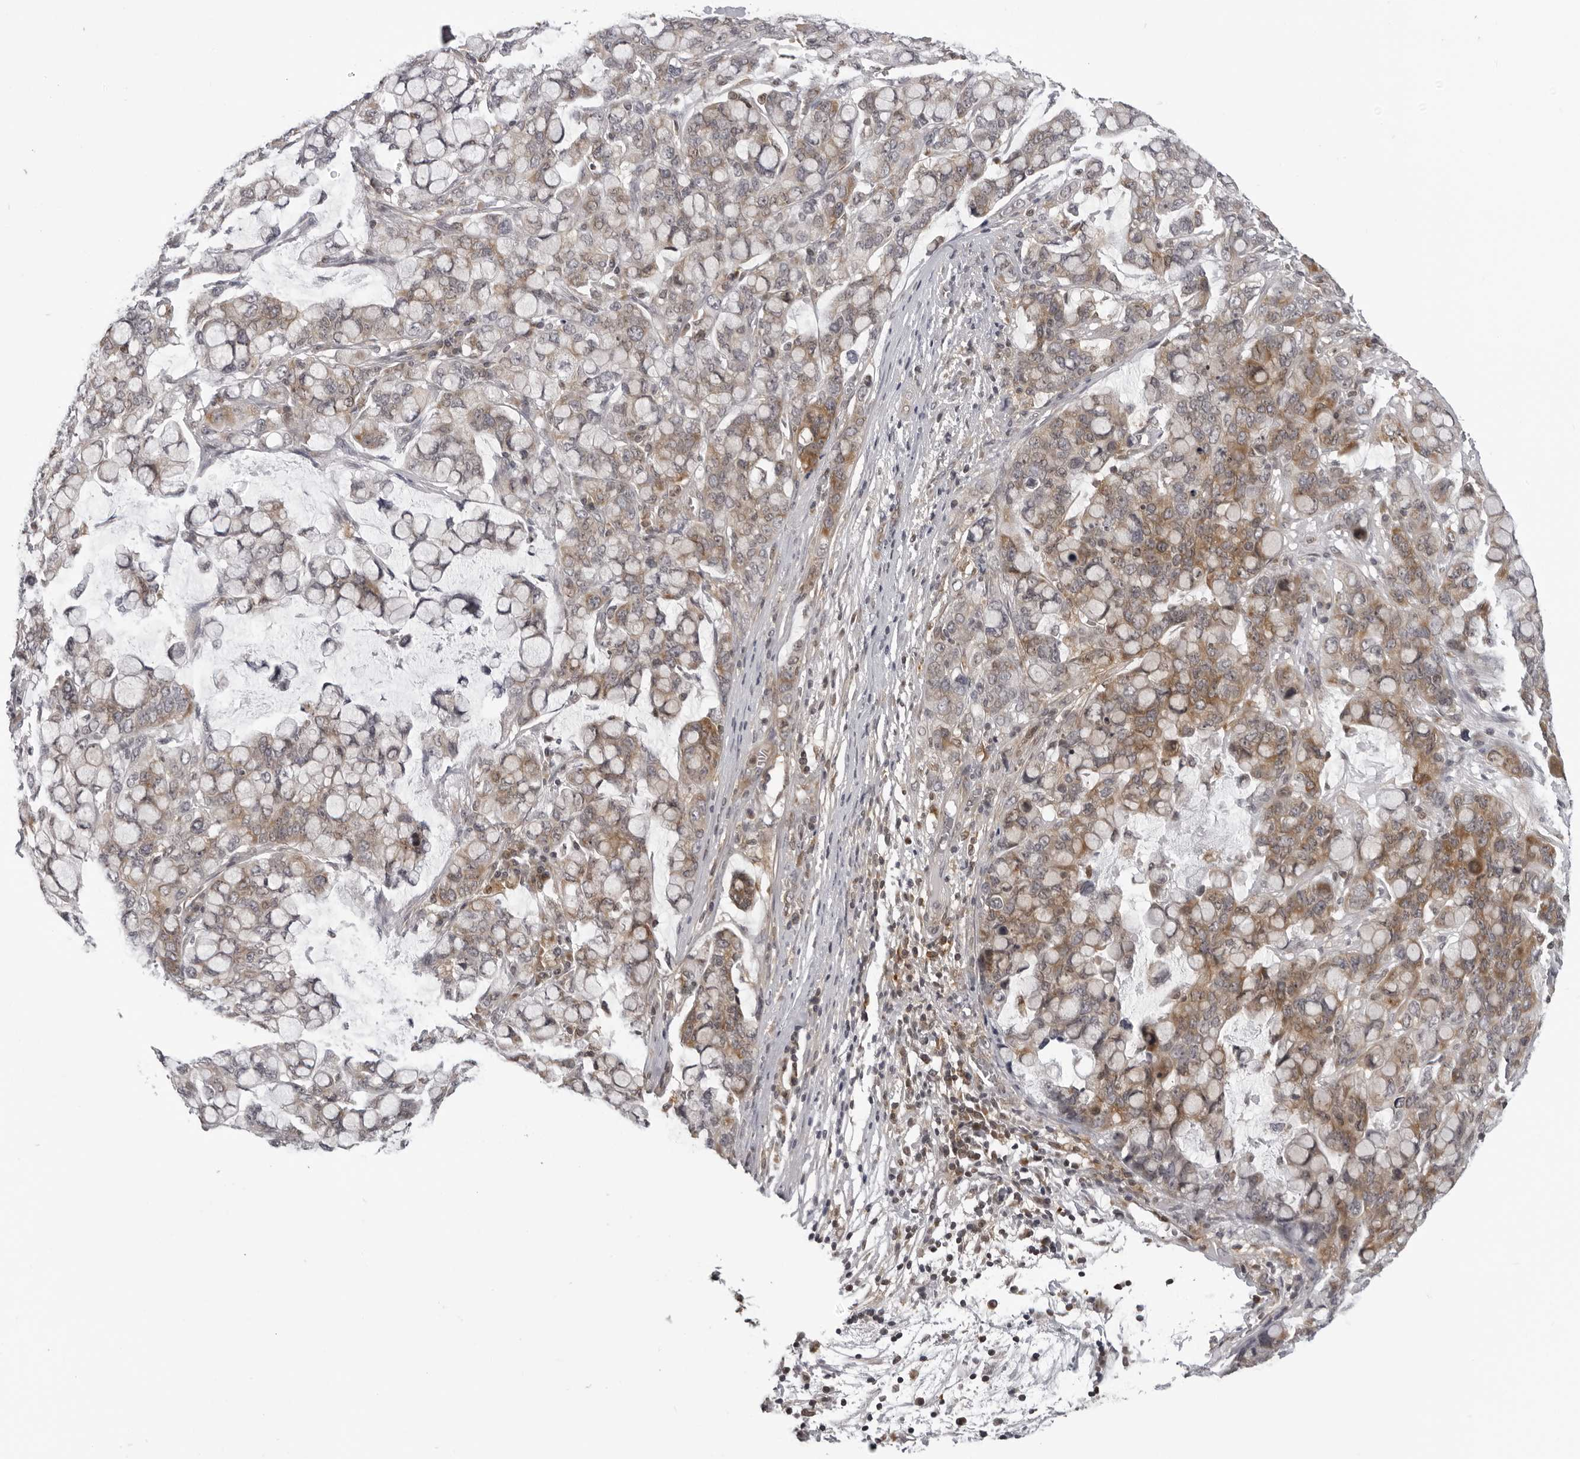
{"staining": {"intensity": "moderate", "quantity": "25%-75%", "location": "cytoplasmic/membranous"}, "tissue": "stomach cancer", "cell_type": "Tumor cells", "image_type": "cancer", "snomed": [{"axis": "morphology", "description": "Adenocarcinoma, NOS"}, {"axis": "topography", "description": "Stomach, lower"}], "caption": "Immunohistochemistry (IHC) micrograph of stomach cancer (adenocarcinoma) stained for a protein (brown), which reveals medium levels of moderate cytoplasmic/membranous positivity in about 25%-75% of tumor cells.", "gene": "MRPS15", "patient": {"sex": "male", "age": 84}}